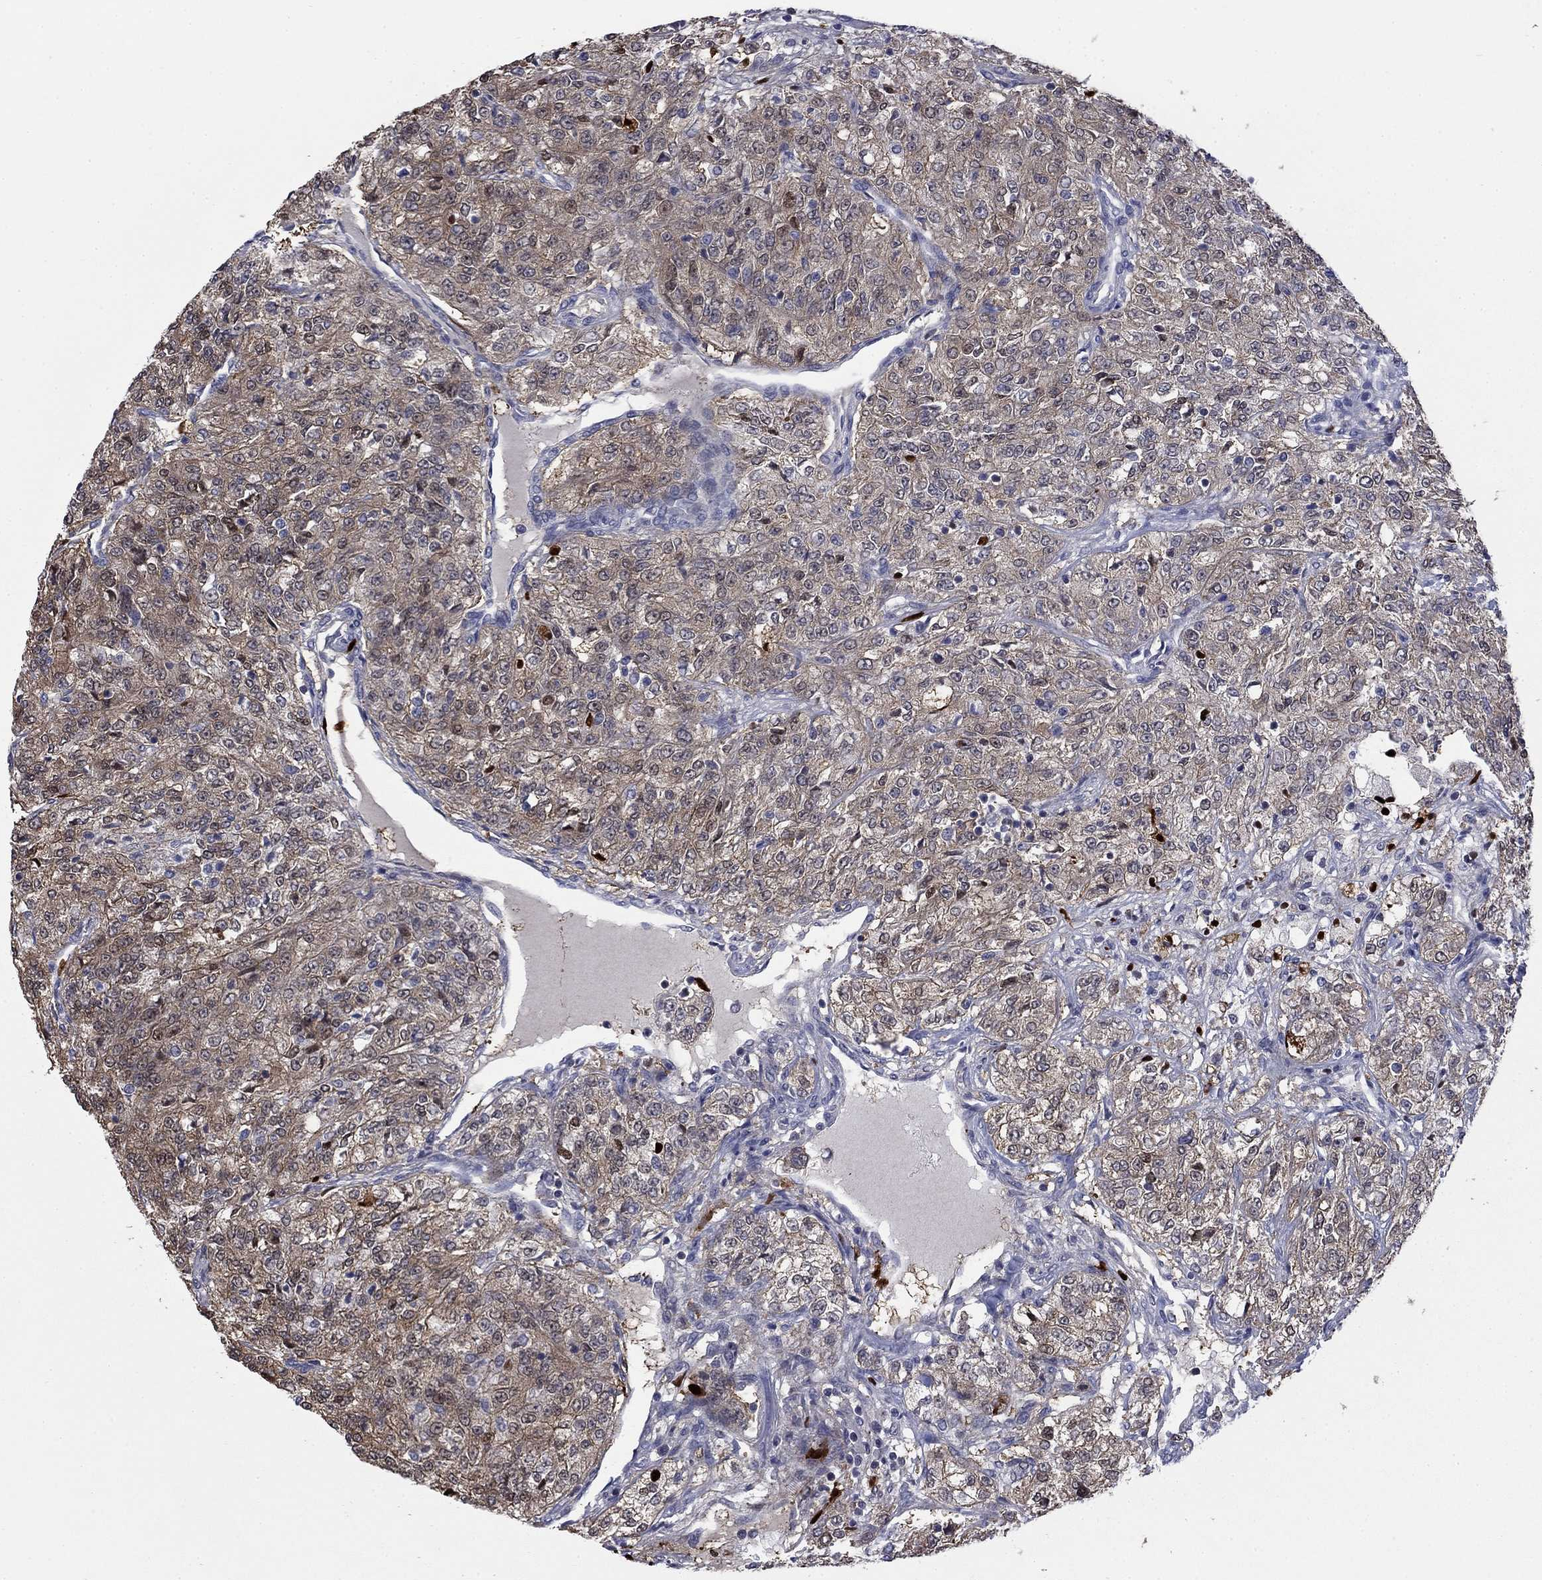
{"staining": {"intensity": "weak", "quantity": "25%-75%", "location": "cytoplasmic/membranous"}, "tissue": "renal cancer", "cell_type": "Tumor cells", "image_type": "cancer", "snomed": [{"axis": "morphology", "description": "Adenocarcinoma, NOS"}, {"axis": "topography", "description": "Kidney"}], "caption": "Weak cytoplasmic/membranous staining for a protein is identified in approximately 25%-75% of tumor cells of renal cancer (adenocarcinoma) using IHC.", "gene": "PDZD2", "patient": {"sex": "female", "age": 63}}